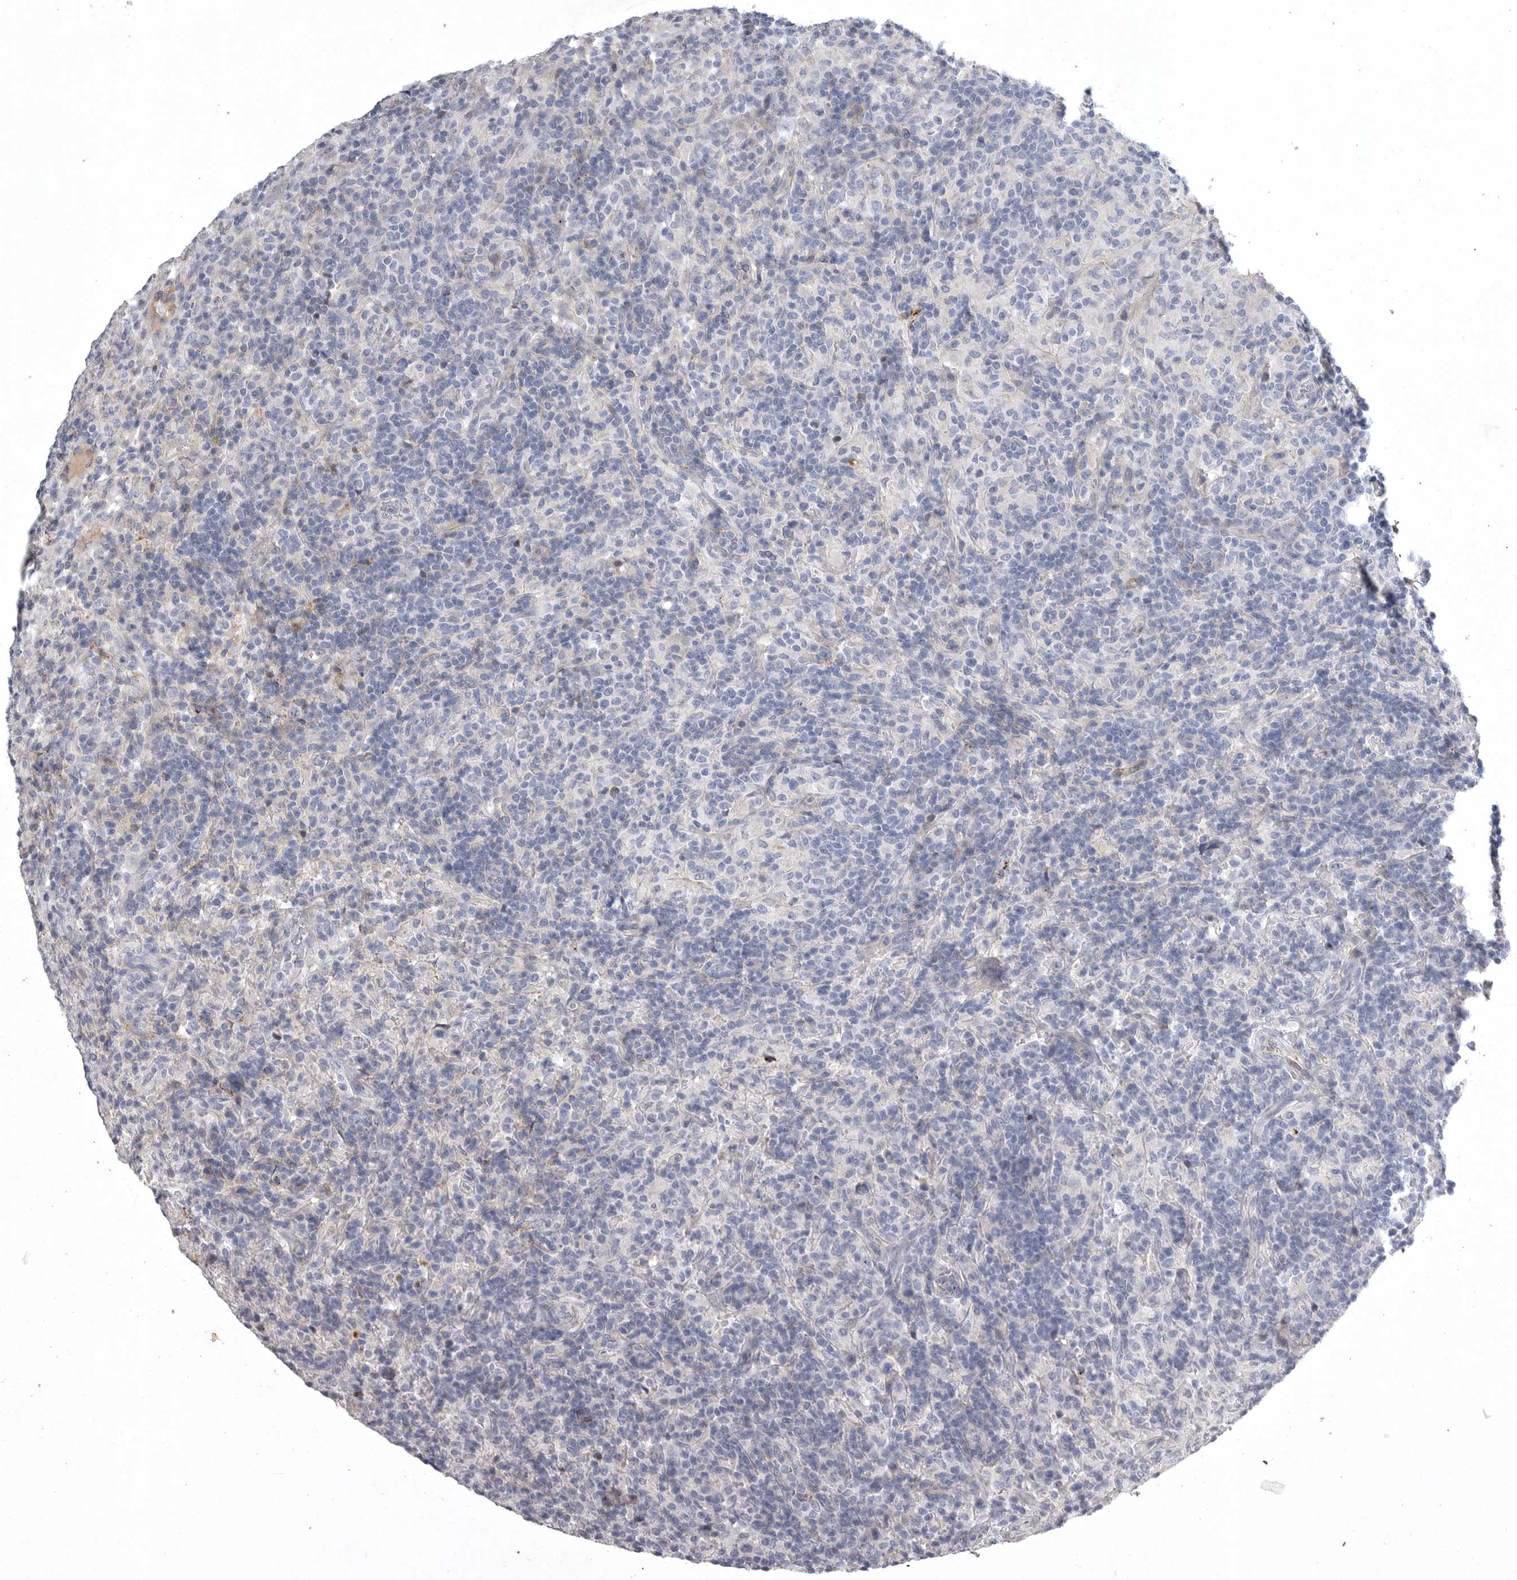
{"staining": {"intensity": "negative", "quantity": "none", "location": "none"}, "tissue": "lymphoma", "cell_type": "Tumor cells", "image_type": "cancer", "snomed": [{"axis": "morphology", "description": "Hodgkin's disease, NOS"}, {"axis": "topography", "description": "Lymph node"}], "caption": "Tumor cells are negative for brown protein staining in Hodgkin's disease.", "gene": "CRP", "patient": {"sex": "male", "age": 70}}